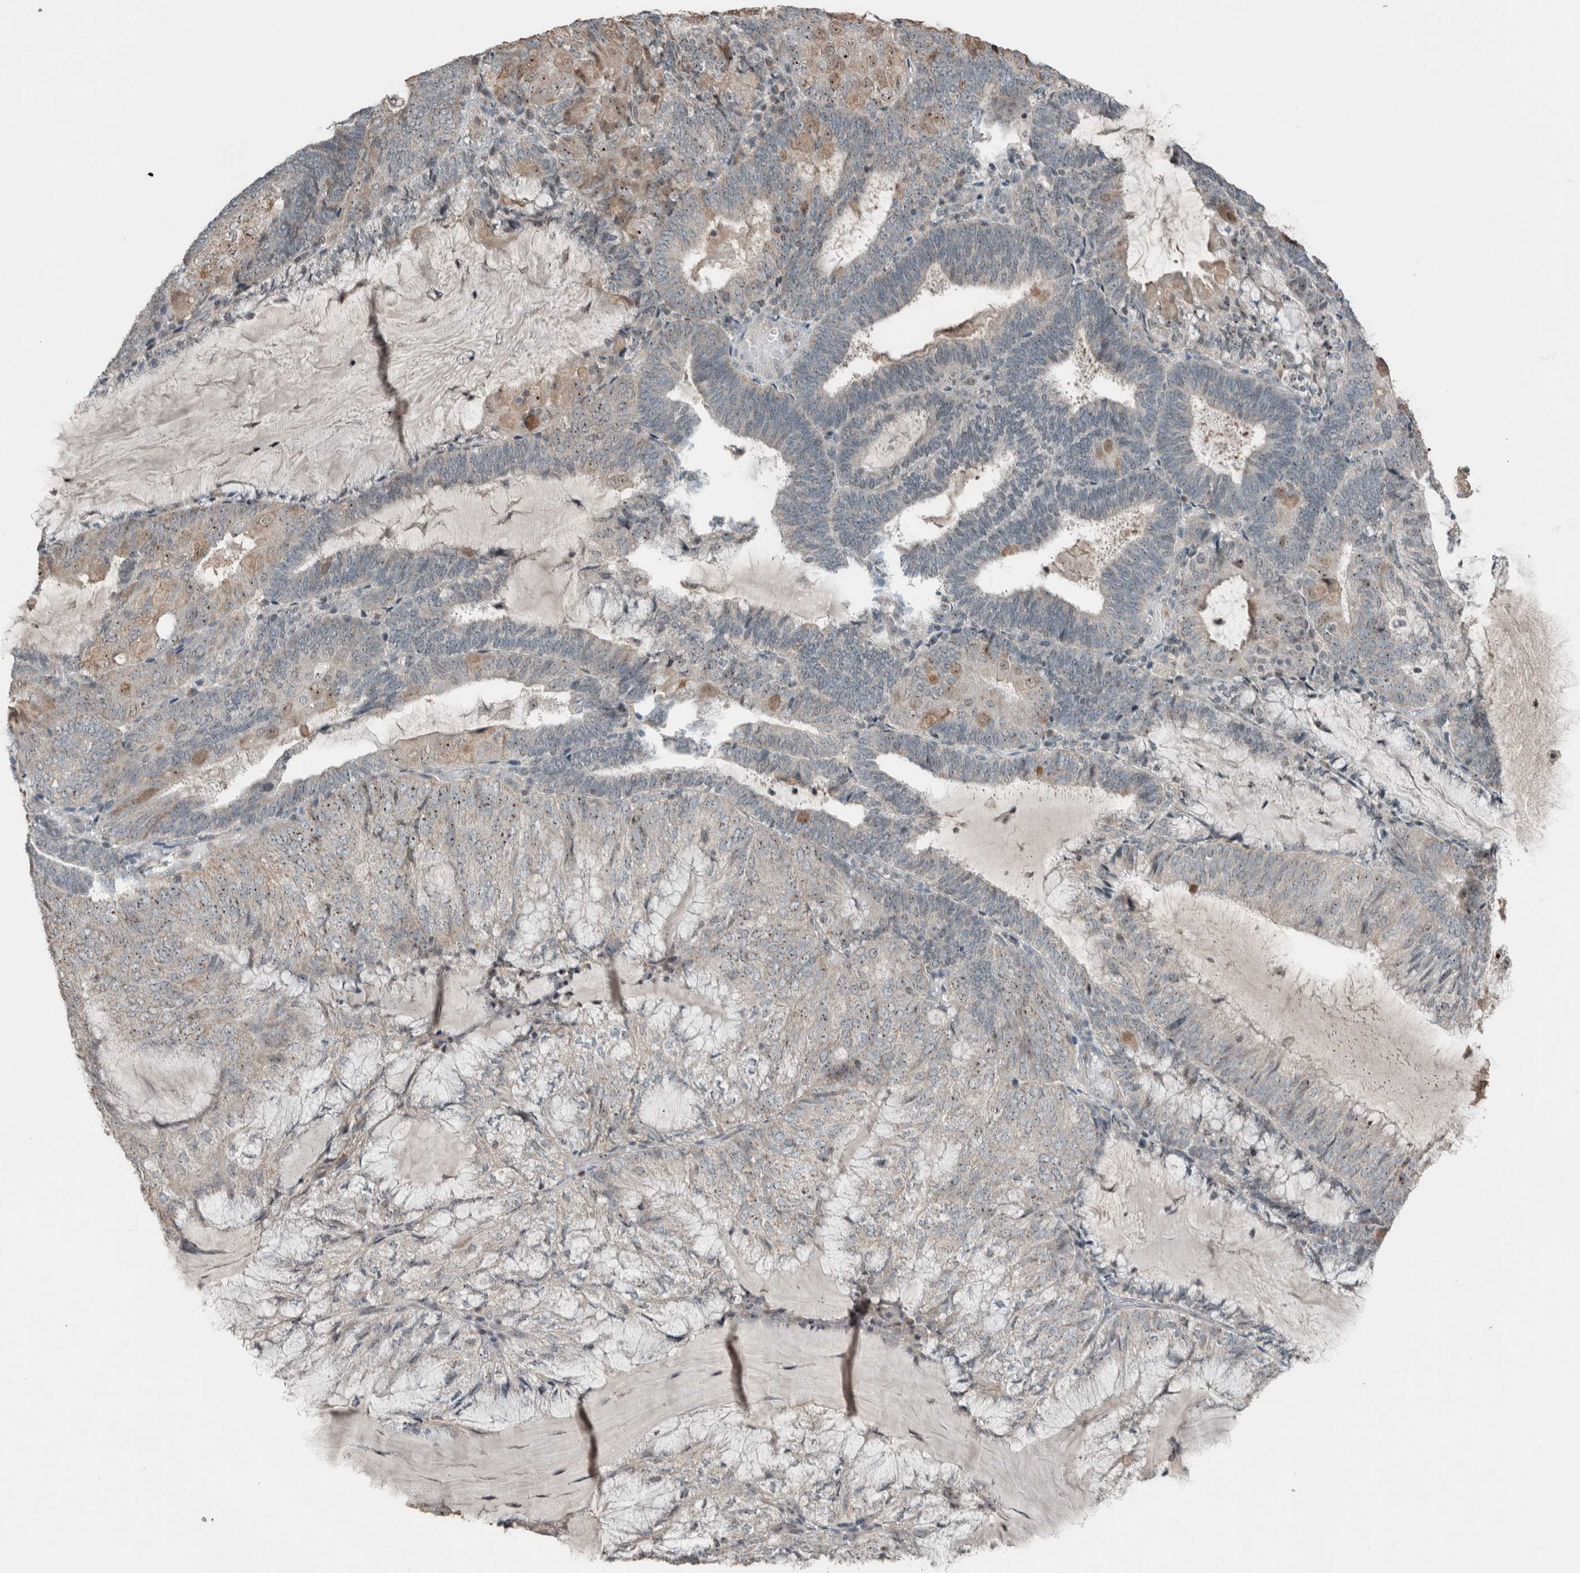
{"staining": {"intensity": "moderate", "quantity": "25%-75%", "location": "nuclear"}, "tissue": "endometrial cancer", "cell_type": "Tumor cells", "image_type": "cancer", "snomed": [{"axis": "morphology", "description": "Adenocarcinoma, NOS"}, {"axis": "topography", "description": "Endometrium"}], "caption": "Immunohistochemical staining of endometrial cancer exhibits medium levels of moderate nuclear protein positivity in about 25%-75% of tumor cells.", "gene": "RPF1", "patient": {"sex": "female", "age": 81}}